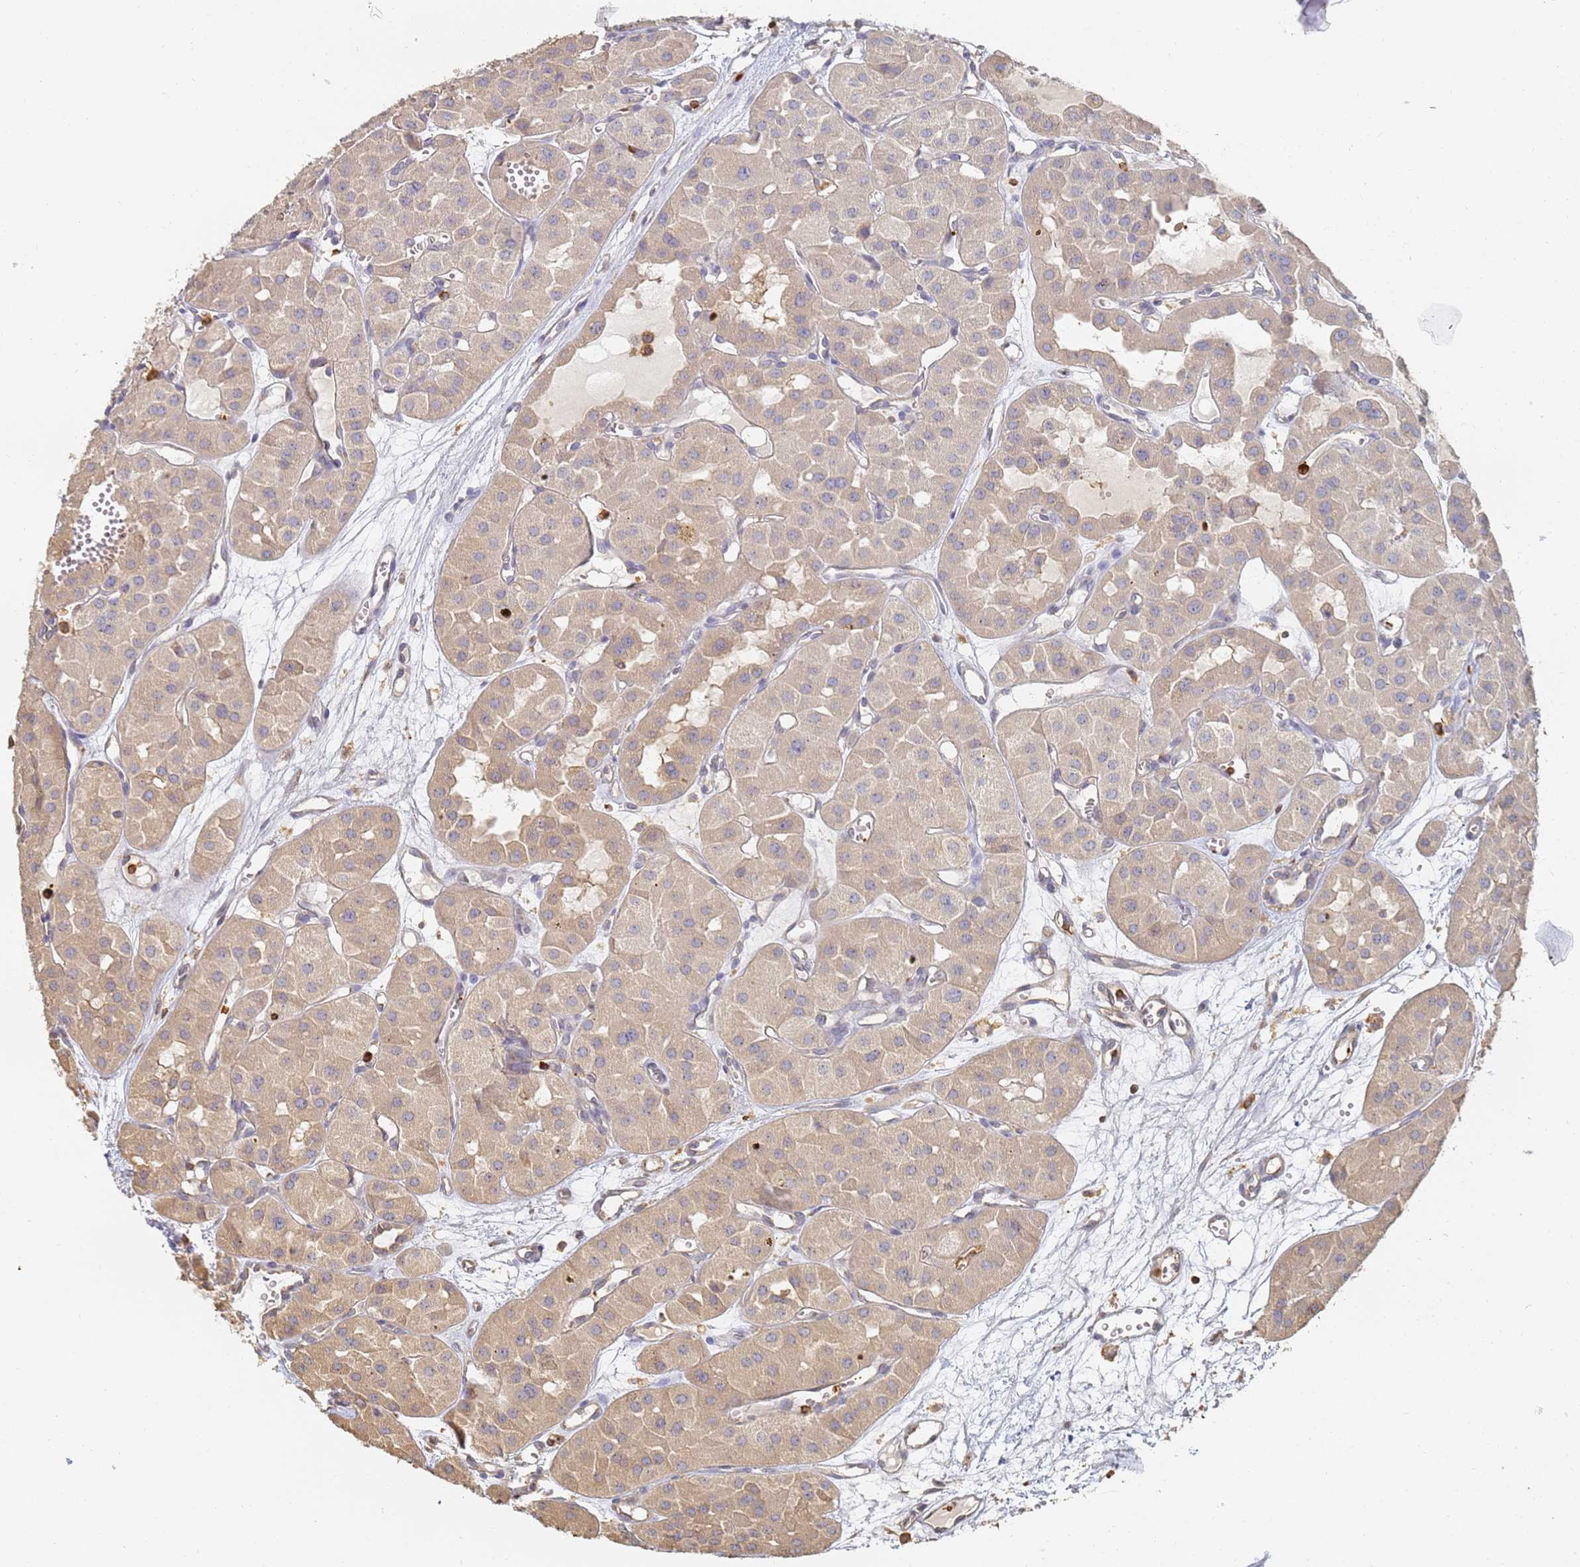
{"staining": {"intensity": "weak", "quantity": ">75%", "location": "cytoplasmic/membranous"}, "tissue": "renal cancer", "cell_type": "Tumor cells", "image_type": "cancer", "snomed": [{"axis": "morphology", "description": "Carcinoma, NOS"}, {"axis": "topography", "description": "Kidney"}], "caption": "This is an image of immunohistochemistry (IHC) staining of renal carcinoma, which shows weak positivity in the cytoplasmic/membranous of tumor cells.", "gene": "BIN2", "patient": {"sex": "female", "age": 75}}